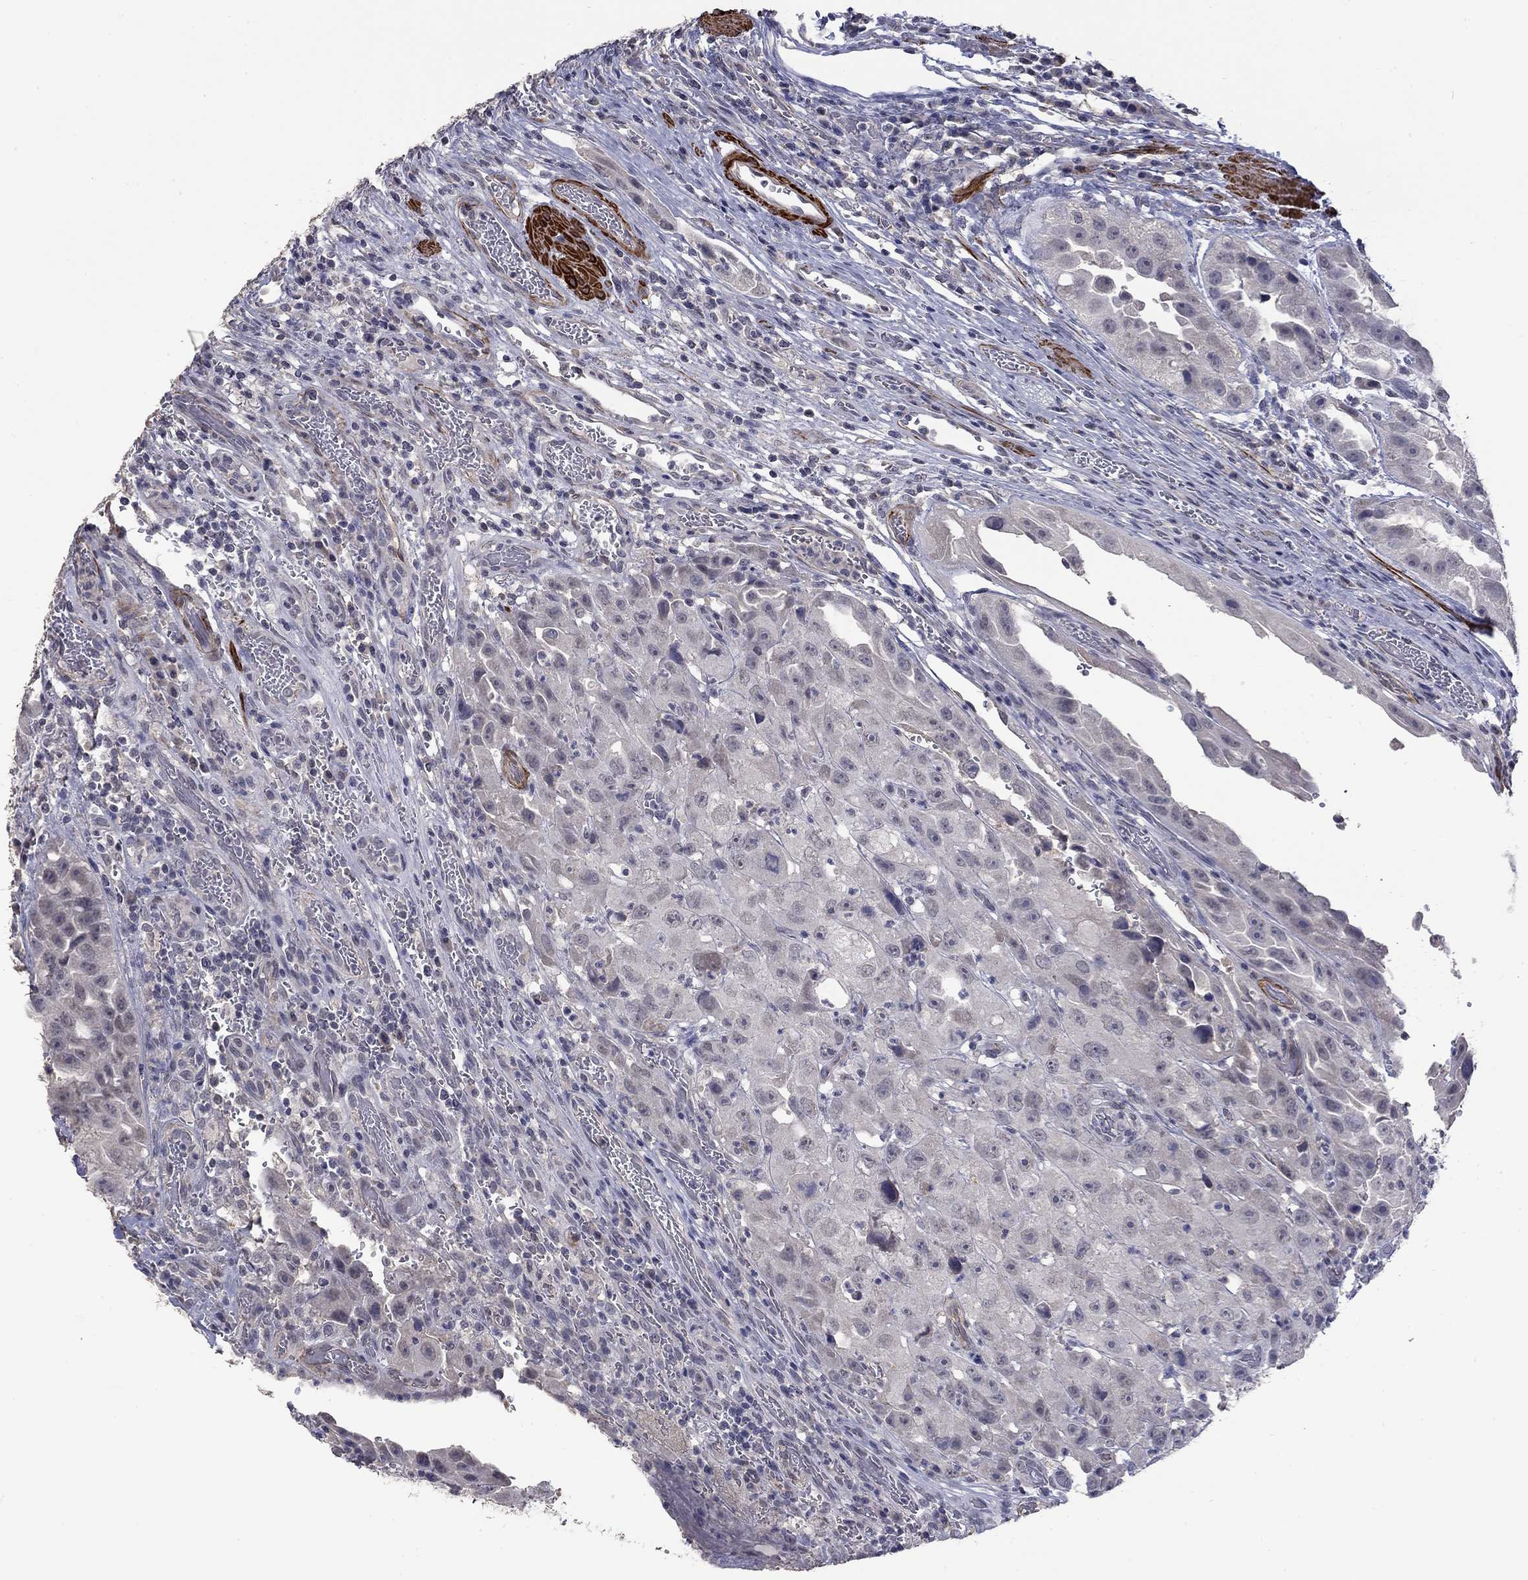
{"staining": {"intensity": "negative", "quantity": "none", "location": "none"}, "tissue": "urothelial cancer", "cell_type": "Tumor cells", "image_type": "cancer", "snomed": [{"axis": "morphology", "description": "Urothelial carcinoma, High grade"}, {"axis": "topography", "description": "Urinary bladder"}], "caption": "There is no significant staining in tumor cells of urothelial cancer. The staining is performed using DAB (3,3'-diaminobenzidine) brown chromogen with nuclei counter-stained in using hematoxylin.", "gene": "IP6K3", "patient": {"sex": "female", "age": 41}}